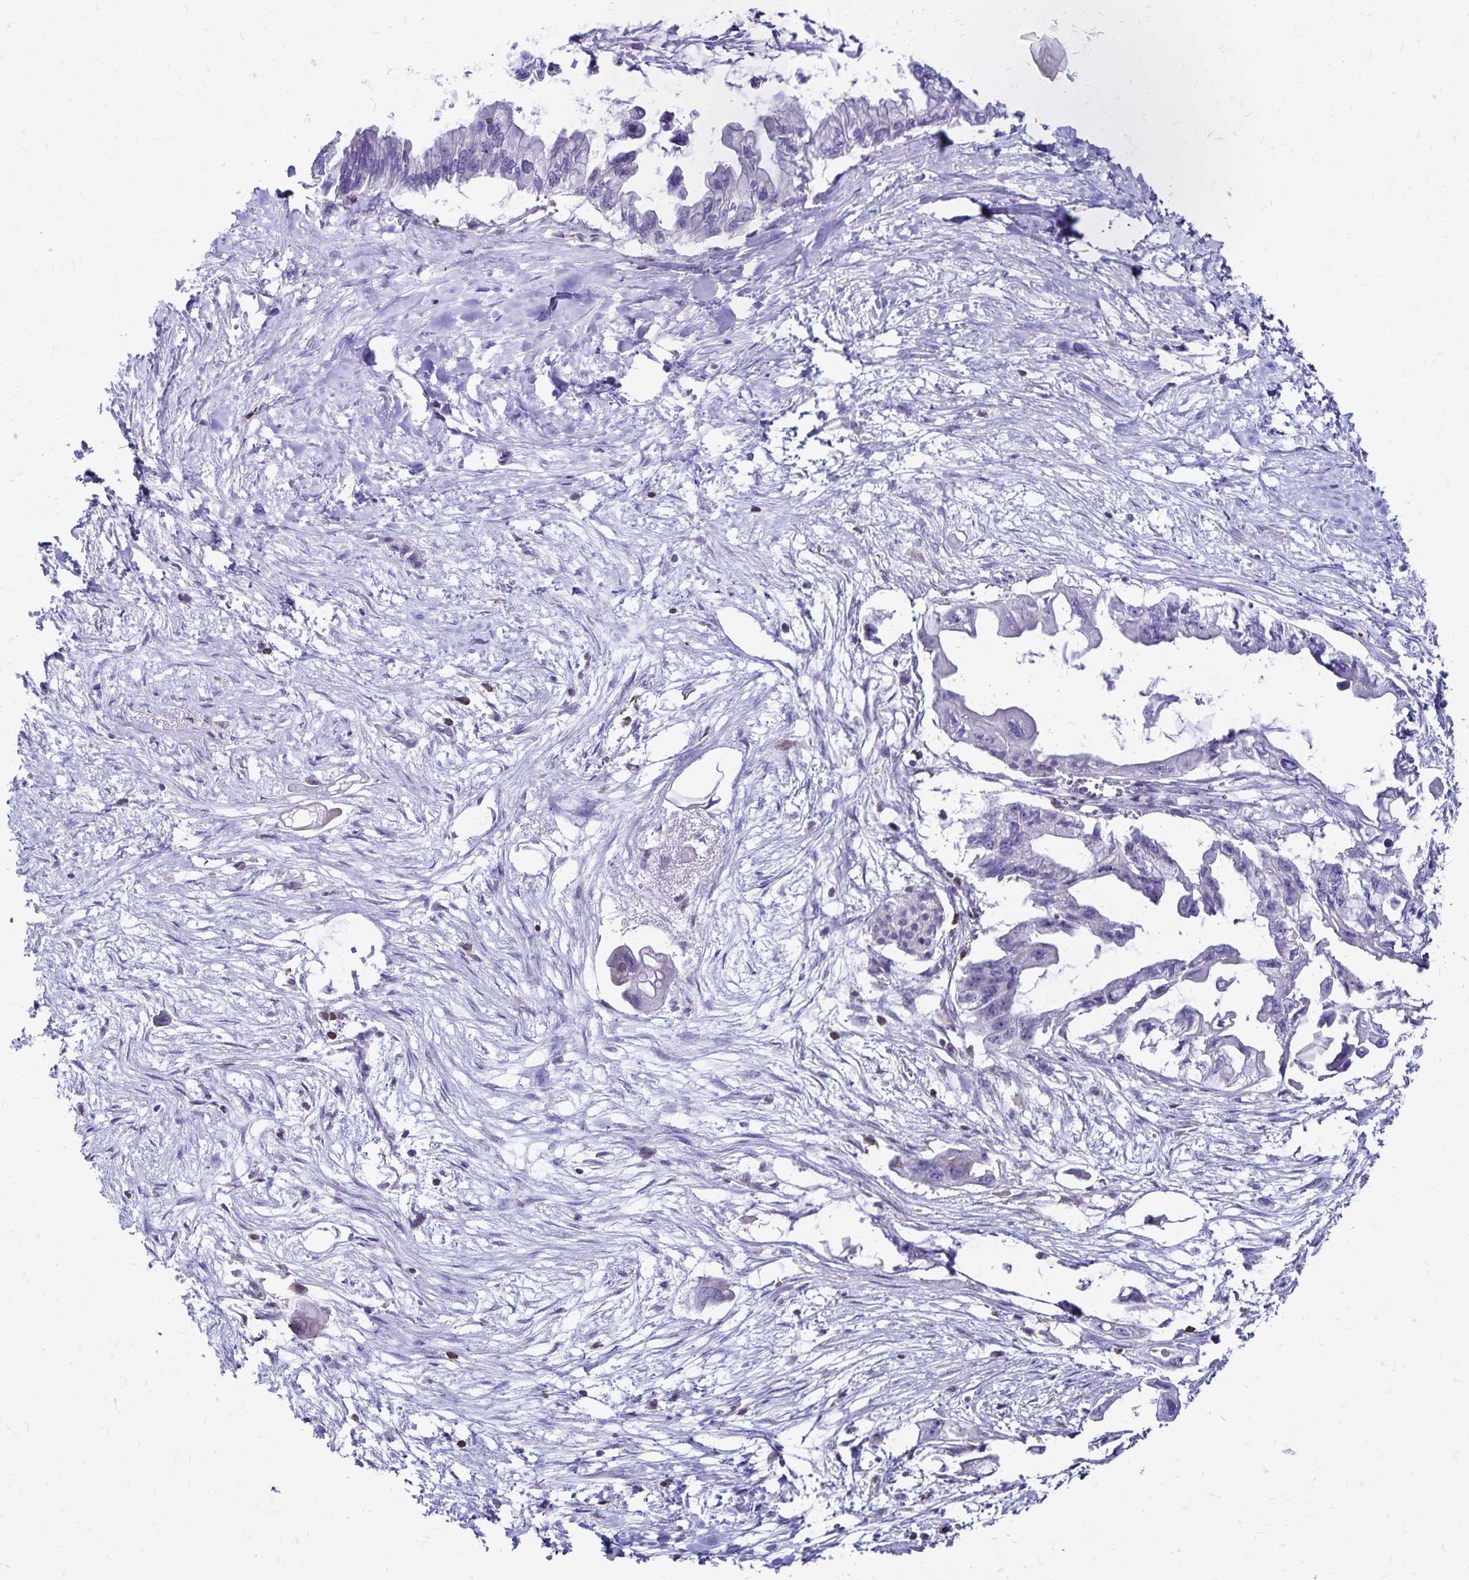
{"staining": {"intensity": "negative", "quantity": "none", "location": "none"}, "tissue": "pancreatic cancer", "cell_type": "Tumor cells", "image_type": "cancer", "snomed": [{"axis": "morphology", "description": "Adenocarcinoma, NOS"}, {"axis": "topography", "description": "Pancreas"}], "caption": "This histopathology image is of adenocarcinoma (pancreatic) stained with IHC to label a protein in brown with the nuclei are counter-stained blue. There is no staining in tumor cells.", "gene": "NAGPA", "patient": {"sex": "male", "age": 61}}